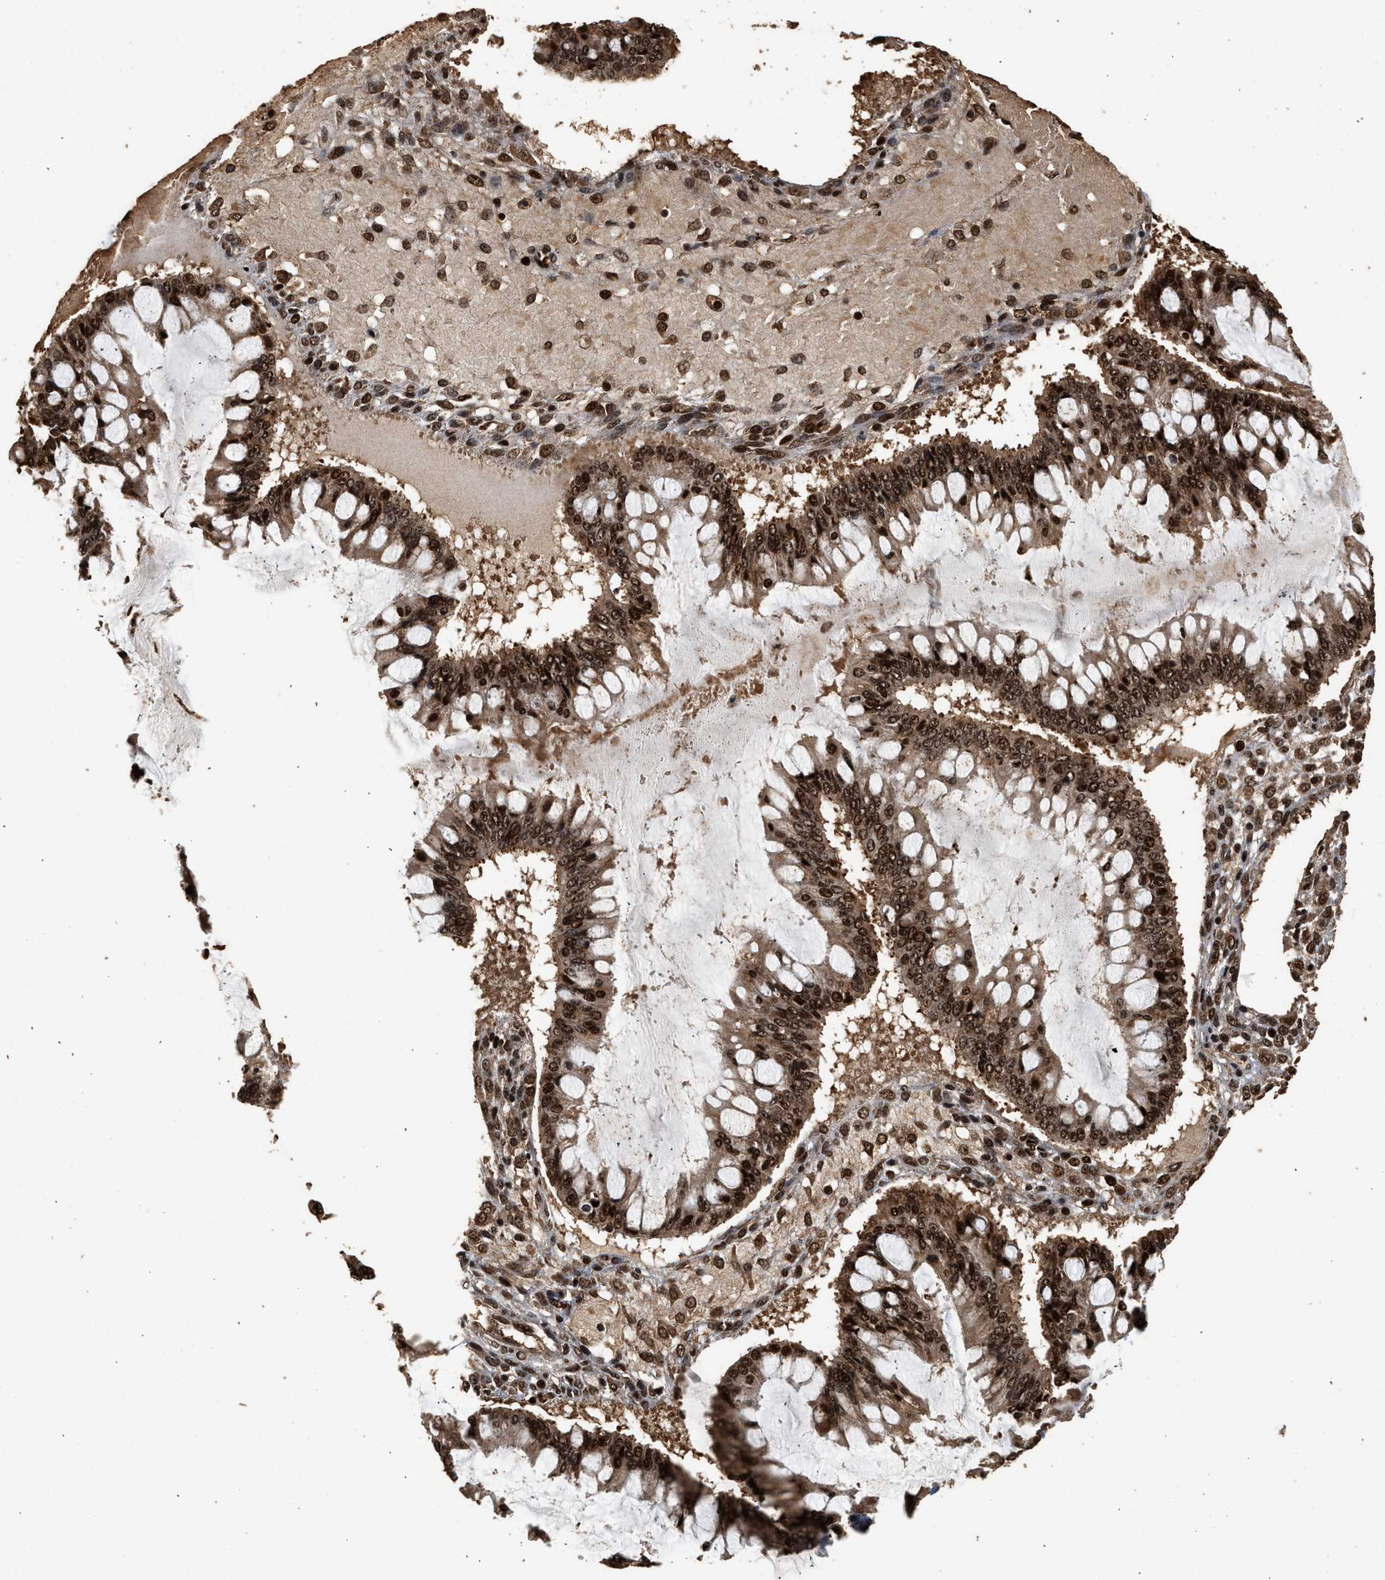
{"staining": {"intensity": "strong", "quantity": ">75%", "location": "cytoplasmic/membranous,nuclear"}, "tissue": "ovarian cancer", "cell_type": "Tumor cells", "image_type": "cancer", "snomed": [{"axis": "morphology", "description": "Cystadenocarcinoma, mucinous, NOS"}, {"axis": "topography", "description": "Ovary"}], "caption": "Protein staining of ovarian cancer (mucinous cystadenocarcinoma) tissue reveals strong cytoplasmic/membranous and nuclear staining in about >75% of tumor cells.", "gene": "PPP4R3B", "patient": {"sex": "female", "age": 73}}